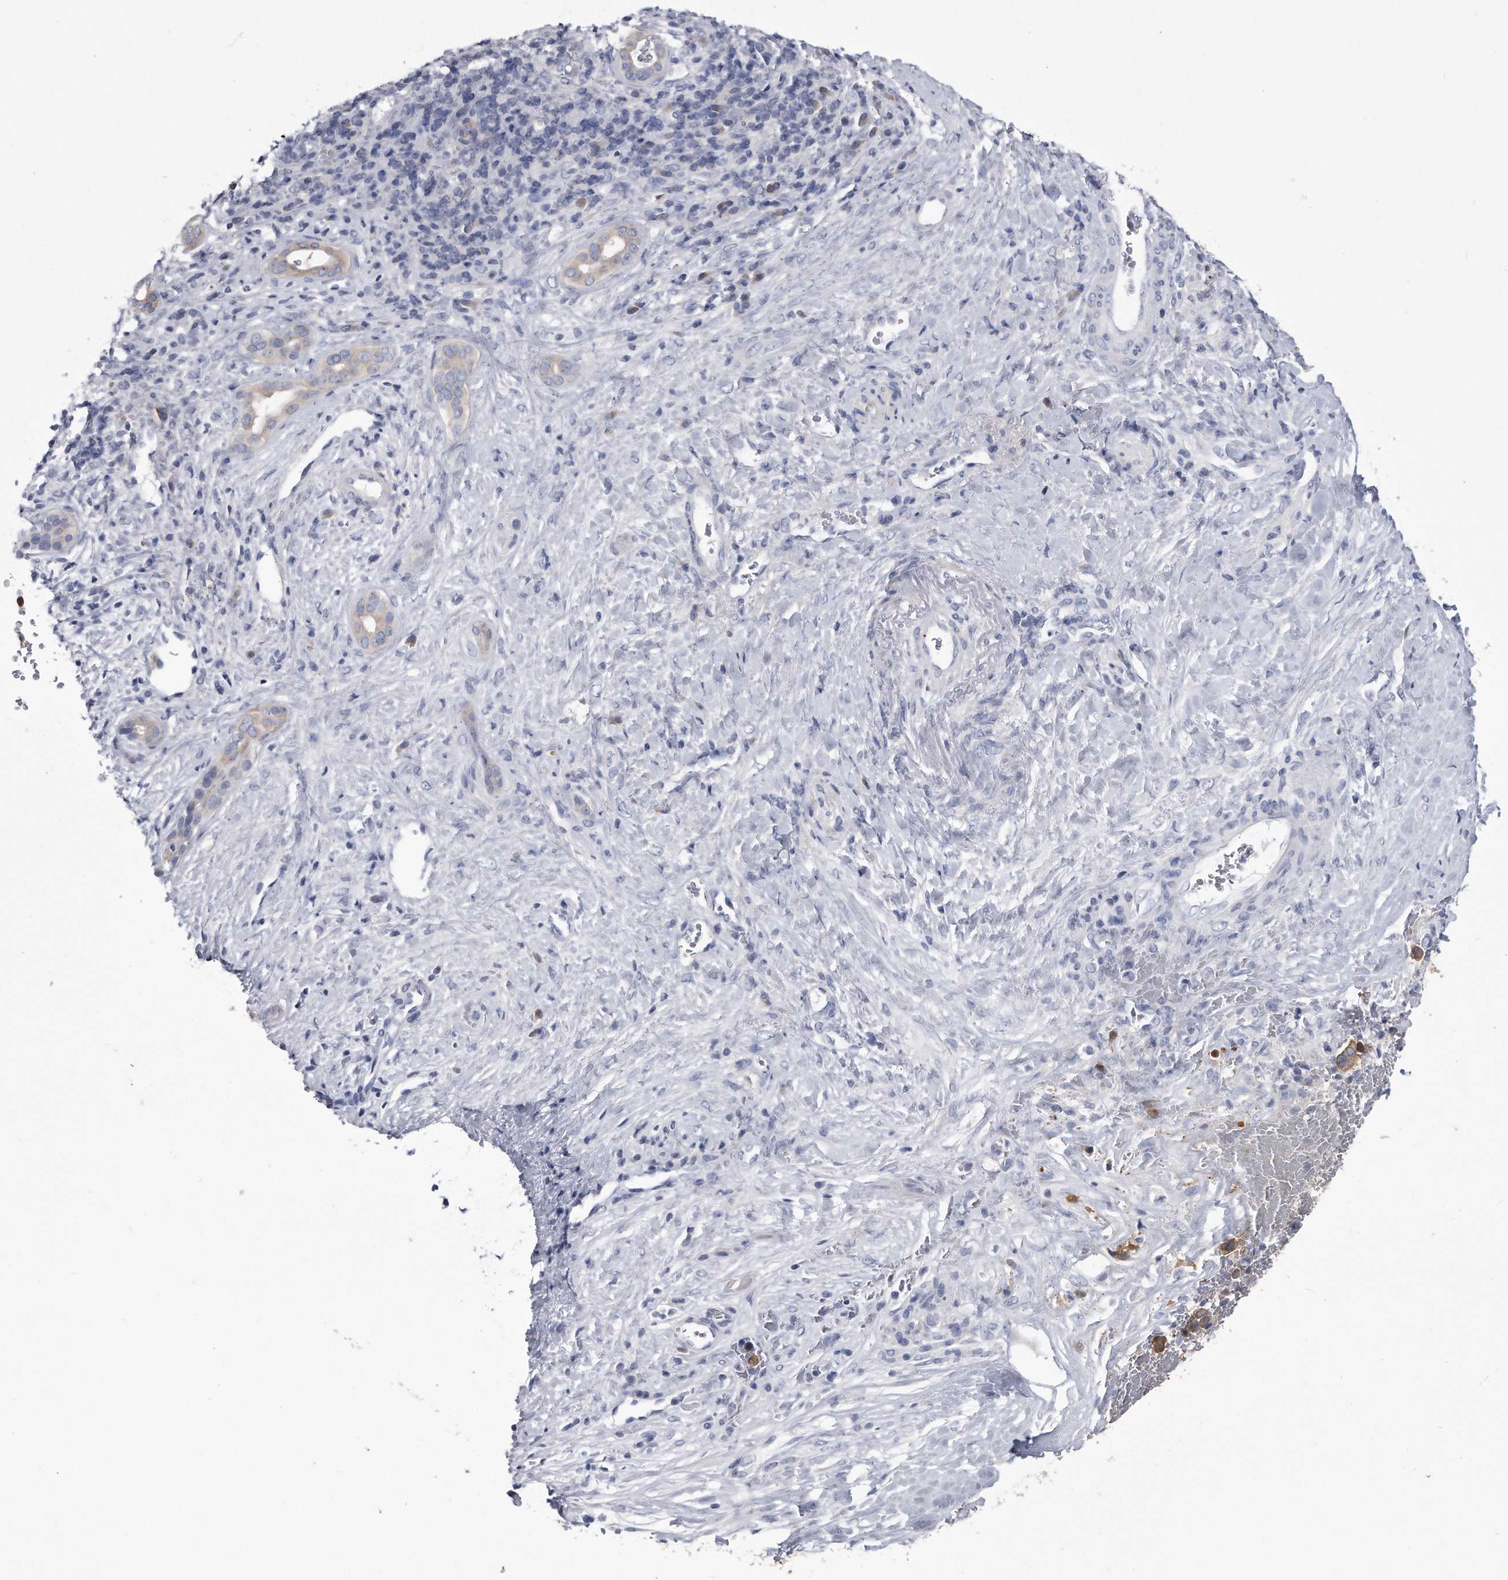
{"staining": {"intensity": "negative", "quantity": "none", "location": "none"}, "tissue": "liver cancer", "cell_type": "Tumor cells", "image_type": "cancer", "snomed": [{"axis": "morphology", "description": "Cholangiocarcinoma"}, {"axis": "topography", "description": "Liver"}], "caption": "This histopathology image is of liver cholangiocarcinoma stained with IHC to label a protein in brown with the nuclei are counter-stained blue. There is no expression in tumor cells.", "gene": "PYGB", "patient": {"sex": "female", "age": 75}}